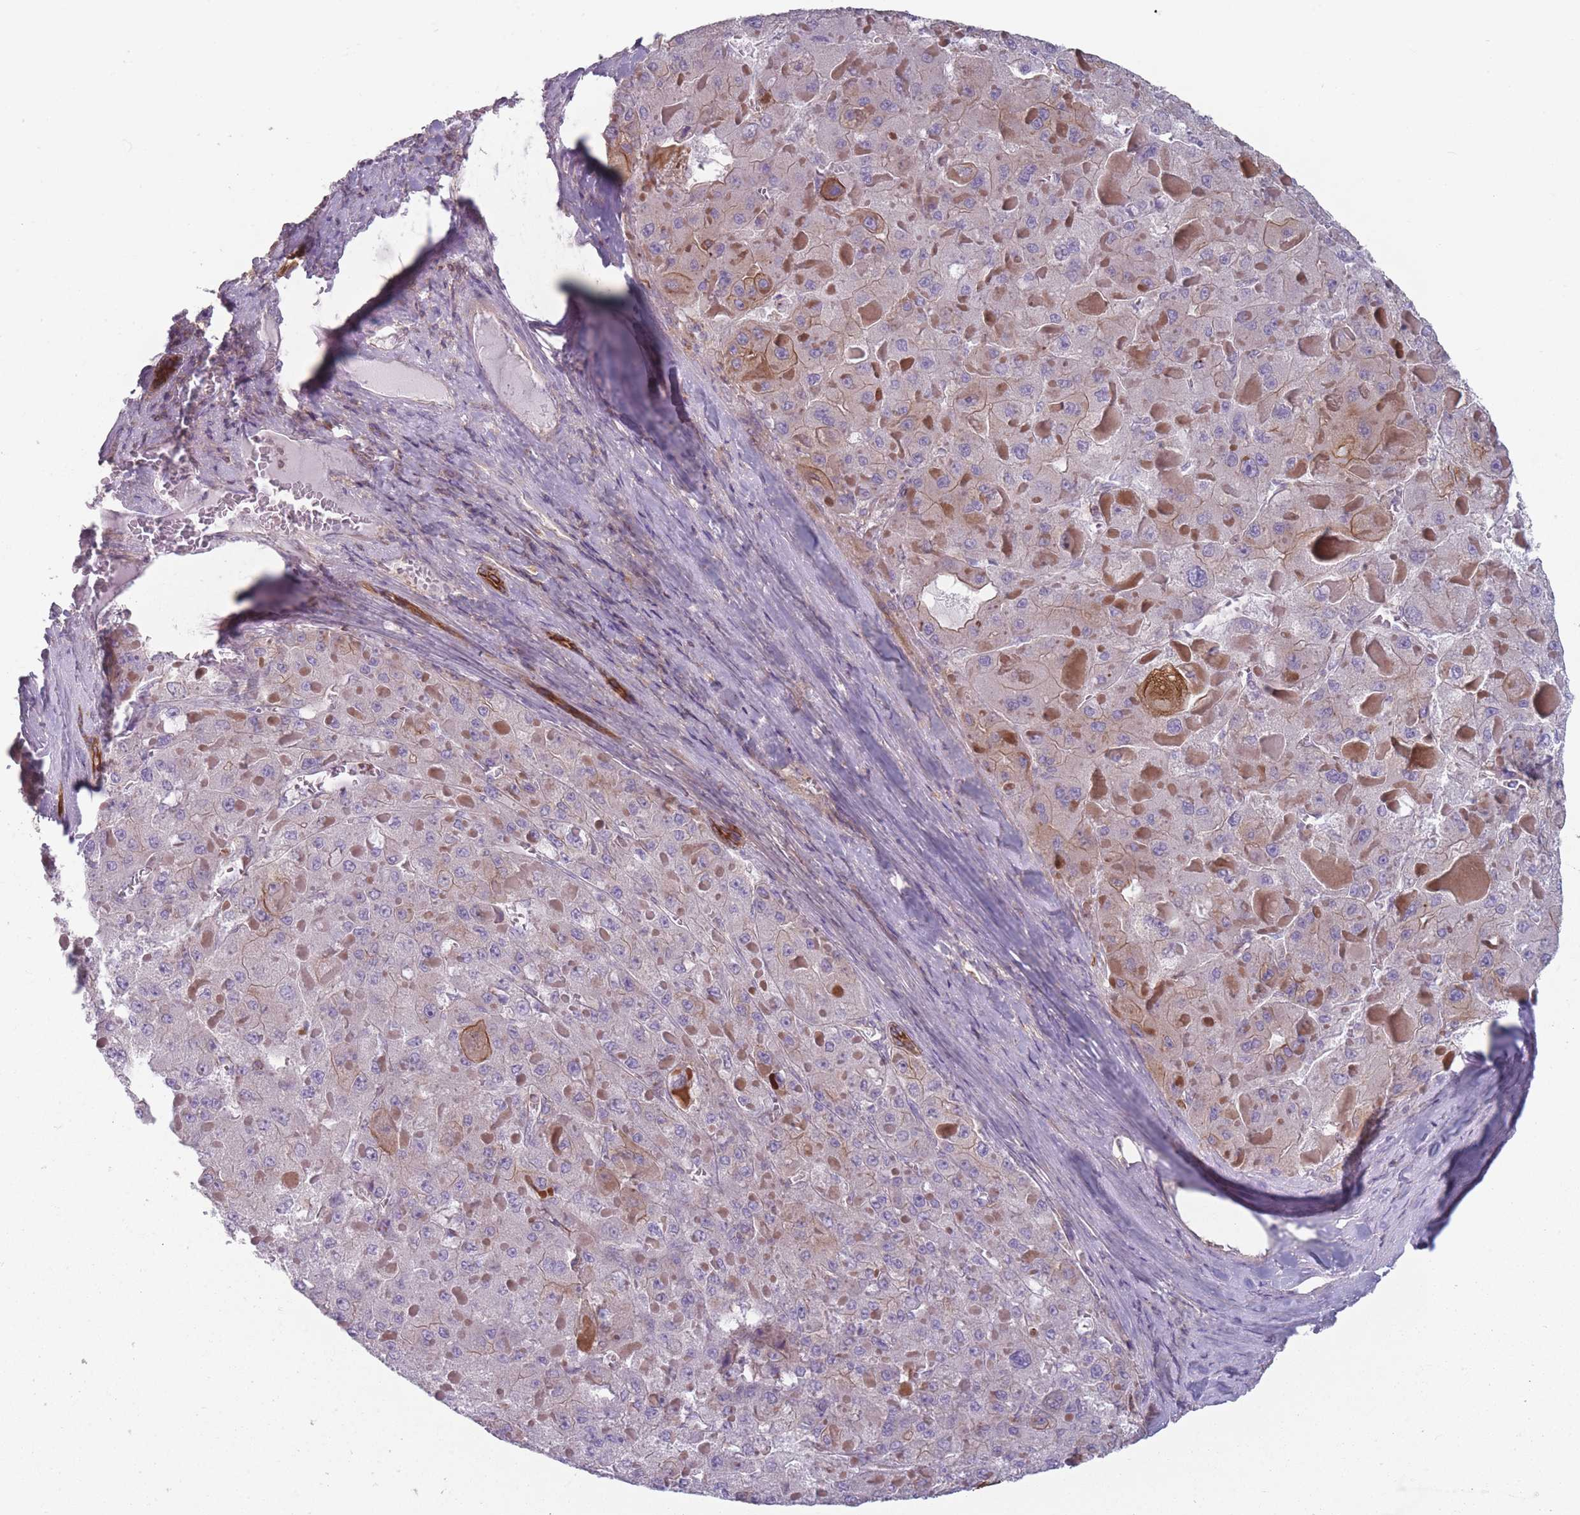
{"staining": {"intensity": "weak", "quantity": "<25%", "location": "cytoplasmic/membranous"}, "tissue": "liver cancer", "cell_type": "Tumor cells", "image_type": "cancer", "snomed": [{"axis": "morphology", "description": "Carcinoma, Hepatocellular, NOS"}, {"axis": "topography", "description": "Liver"}], "caption": "Human liver cancer stained for a protein using IHC displays no expression in tumor cells.", "gene": "HSBP1L1", "patient": {"sex": "female", "age": 73}}